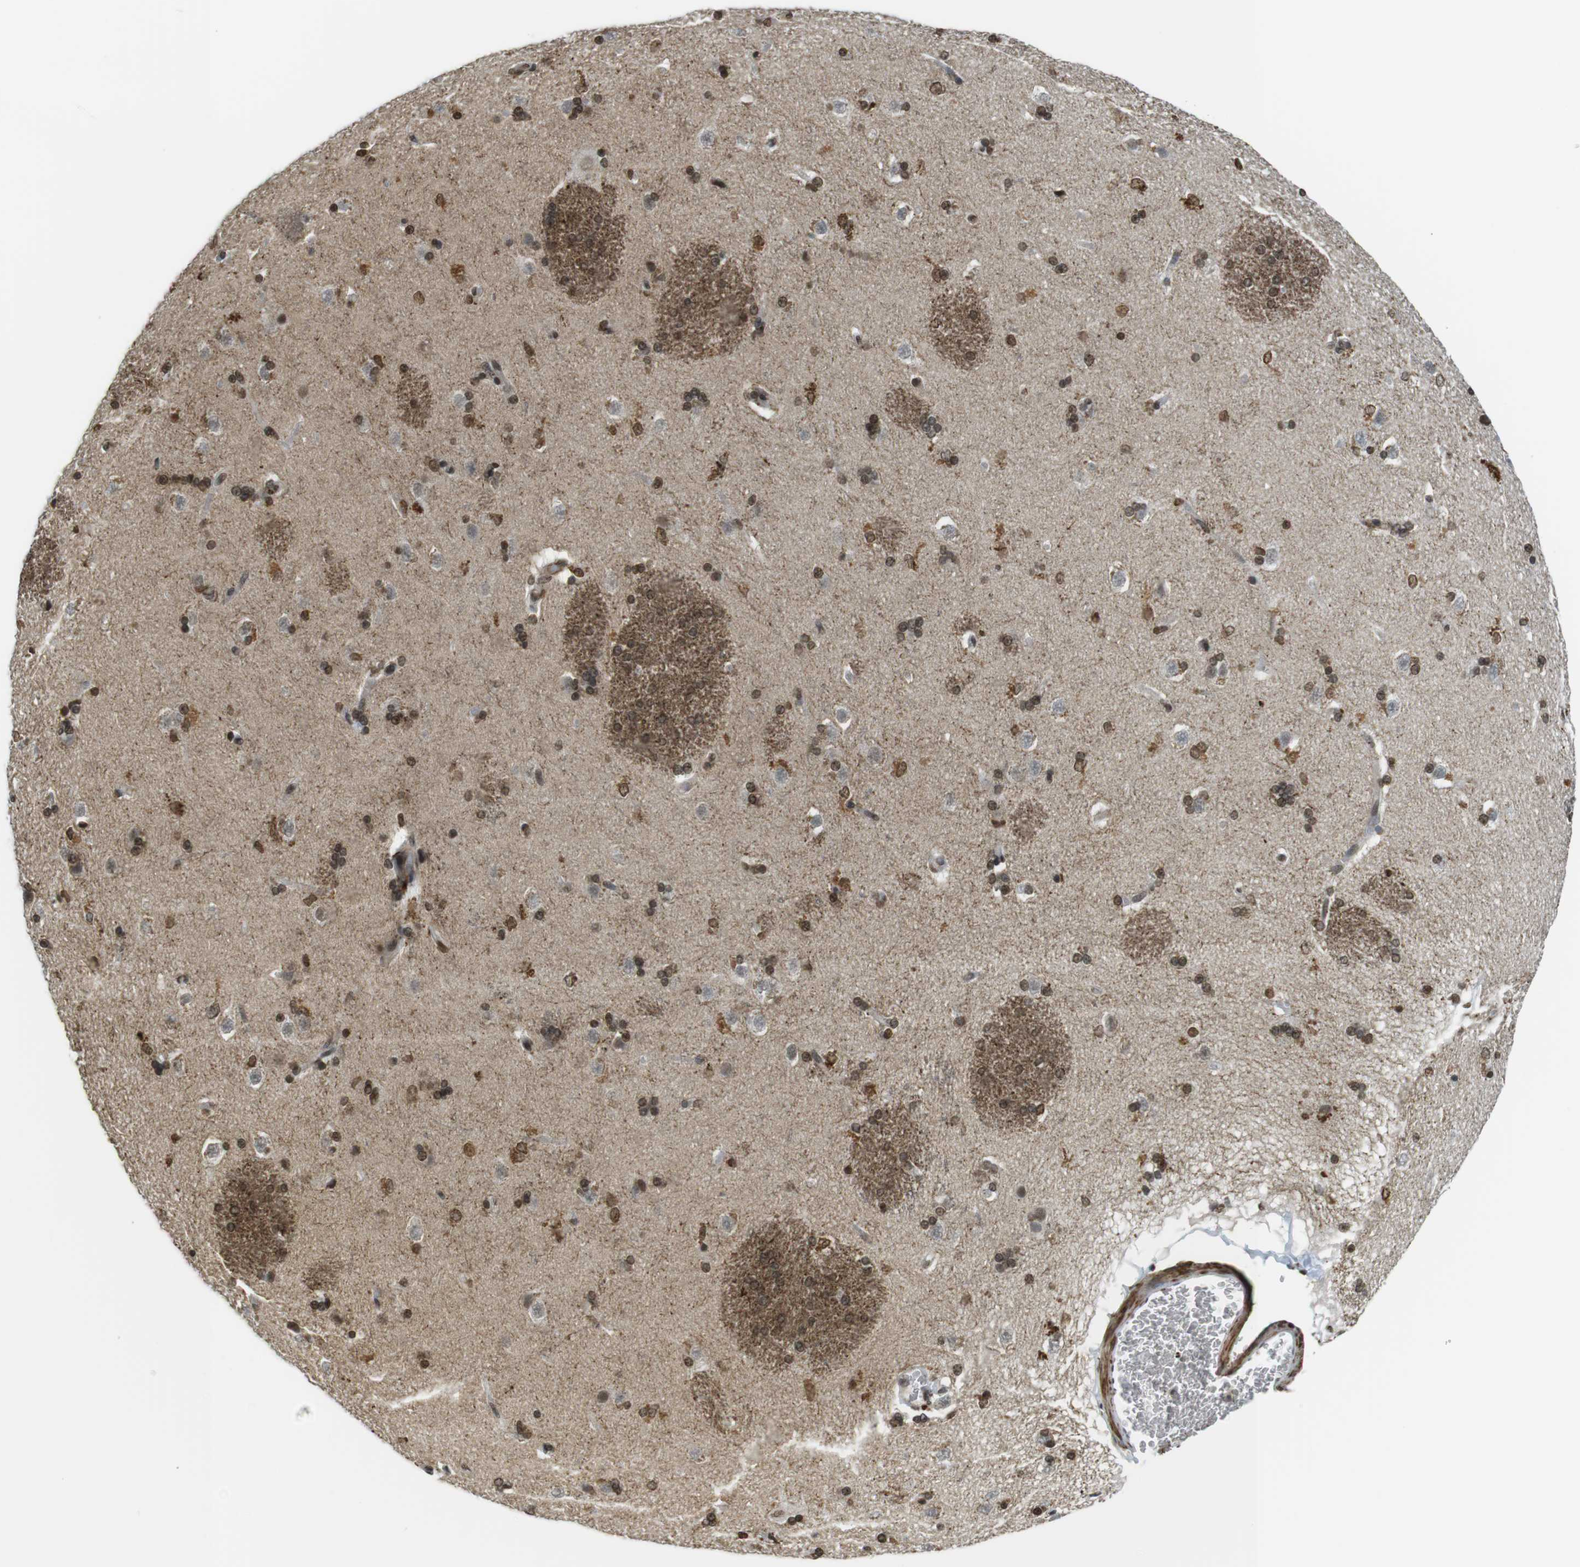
{"staining": {"intensity": "strong", "quantity": ">75%", "location": "nuclear"}, "tissue": "caudate", "cell_type": "Glial cells", "image_type": "normal", "snomed": [{"axis": "morphology", "description": "Normal tissue, NOS"}, {"axis": "topography", "description": "Lateral ventricle wall"}], "caption": "Immunohistochemical staining of benign human caudate demonstrates high levels of strong nuclear staining in approximately >75% of glial cells.", "gene": "USP7", "patient": {"sex": "female", "age": 19}}